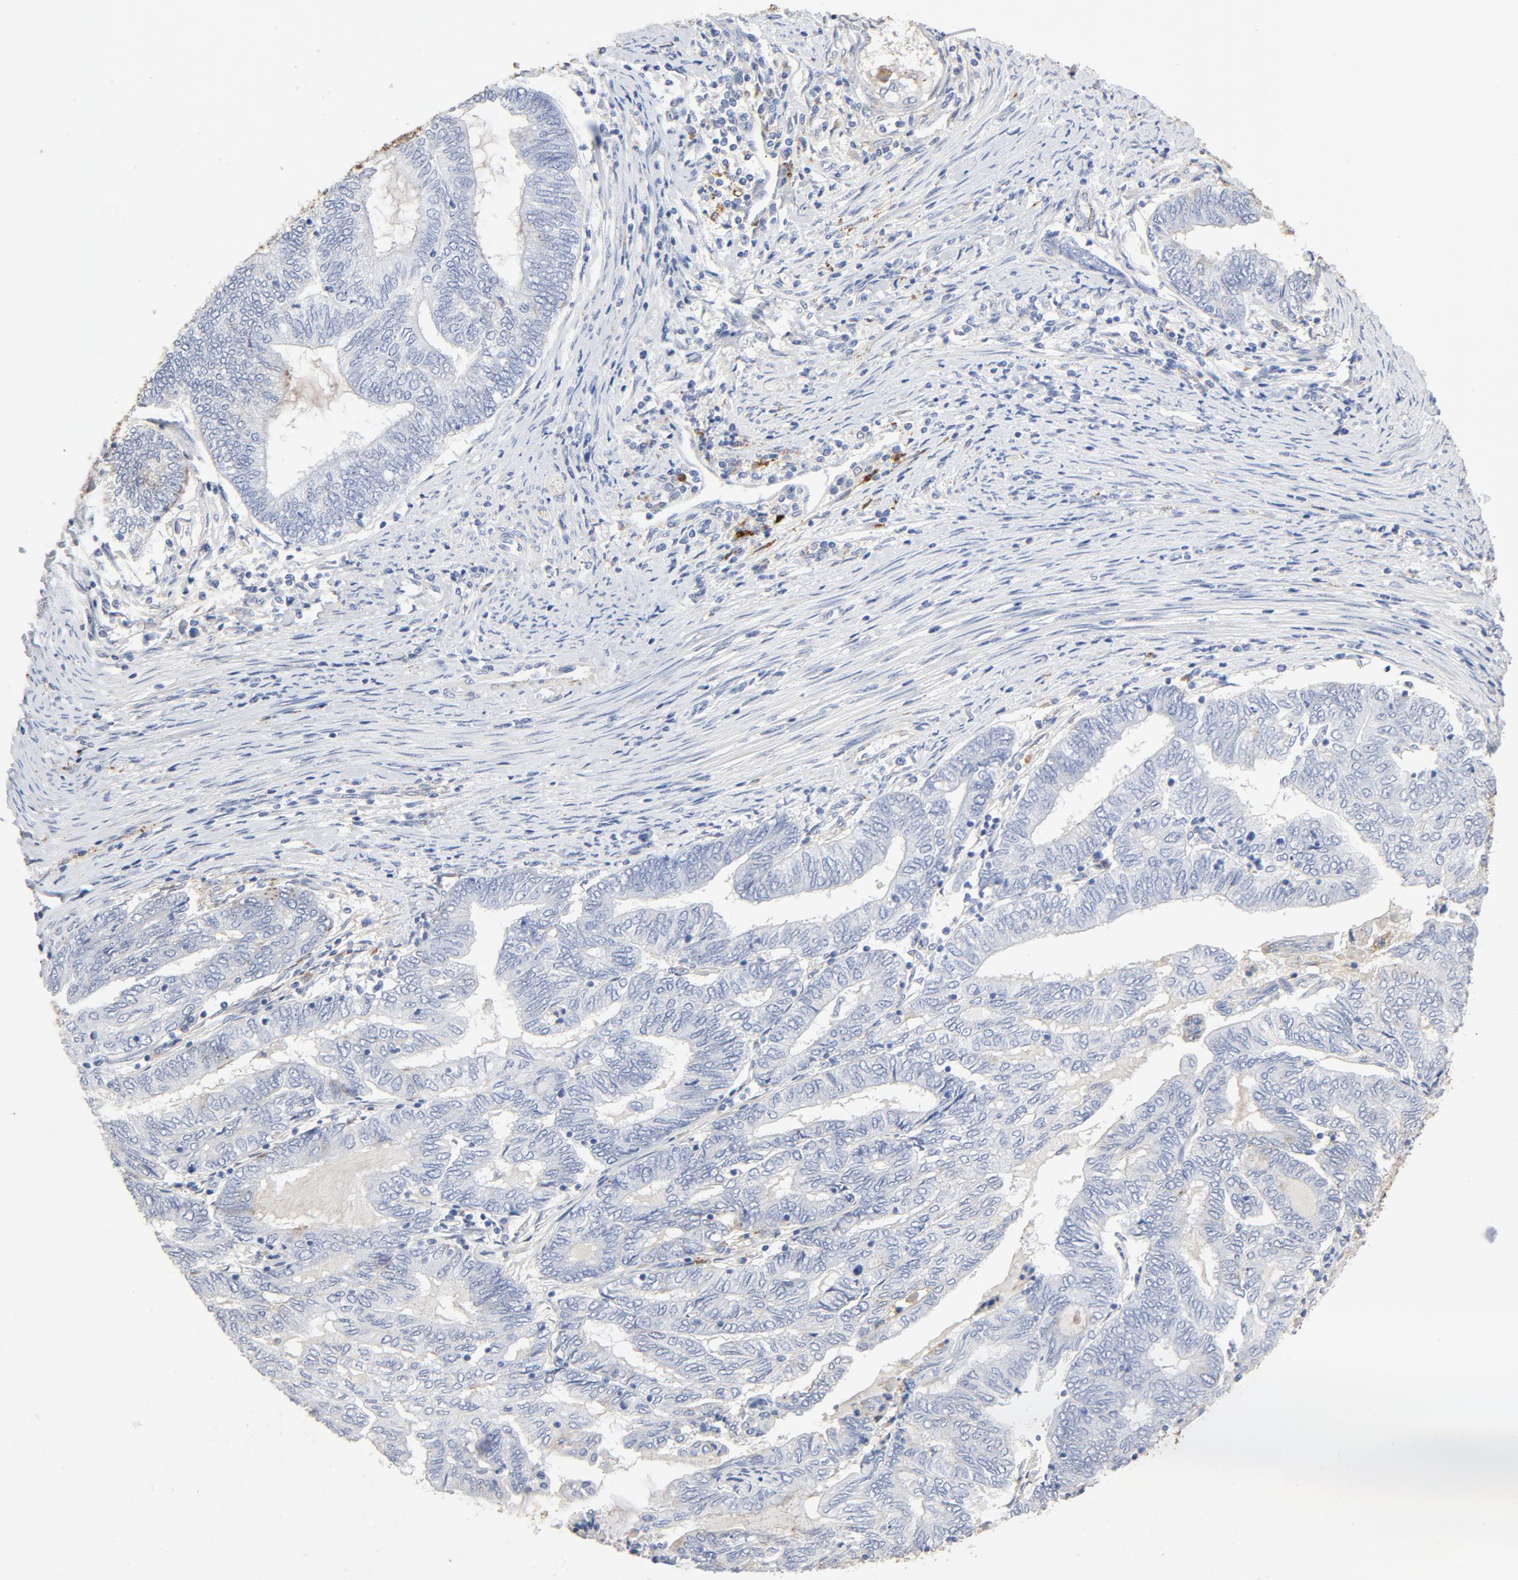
{"staining": {"intensity": "weak", "quantity": "<25%", "location": "cytoplasmic/membranous"}, "tissue": "endometrial cancer", "cell_type": "Tumor cells", "image_type": "cancer", "snomed": [{"axis": "morphology", "description": "Adenocarcinoma, NOS"}, {"axis": "topography", "description": "Uterus"}, {"axis": "topography", "description": "Endometrium"}], "caption": "Immunohistochemistry (IHC) image of neoplastic tissue: human adenocarcinoma (endometrial) stained with DAB (3,3'-diaminobenzidine) exhibits no significant protein positivity in tumor cells. Brightfield microscopy of IHC stained with DAB (brown) and hematoxylin (blue), captured at high magnification.", "gene": "MAGEB17", "patient": {"sex": "female", "age": 70}}